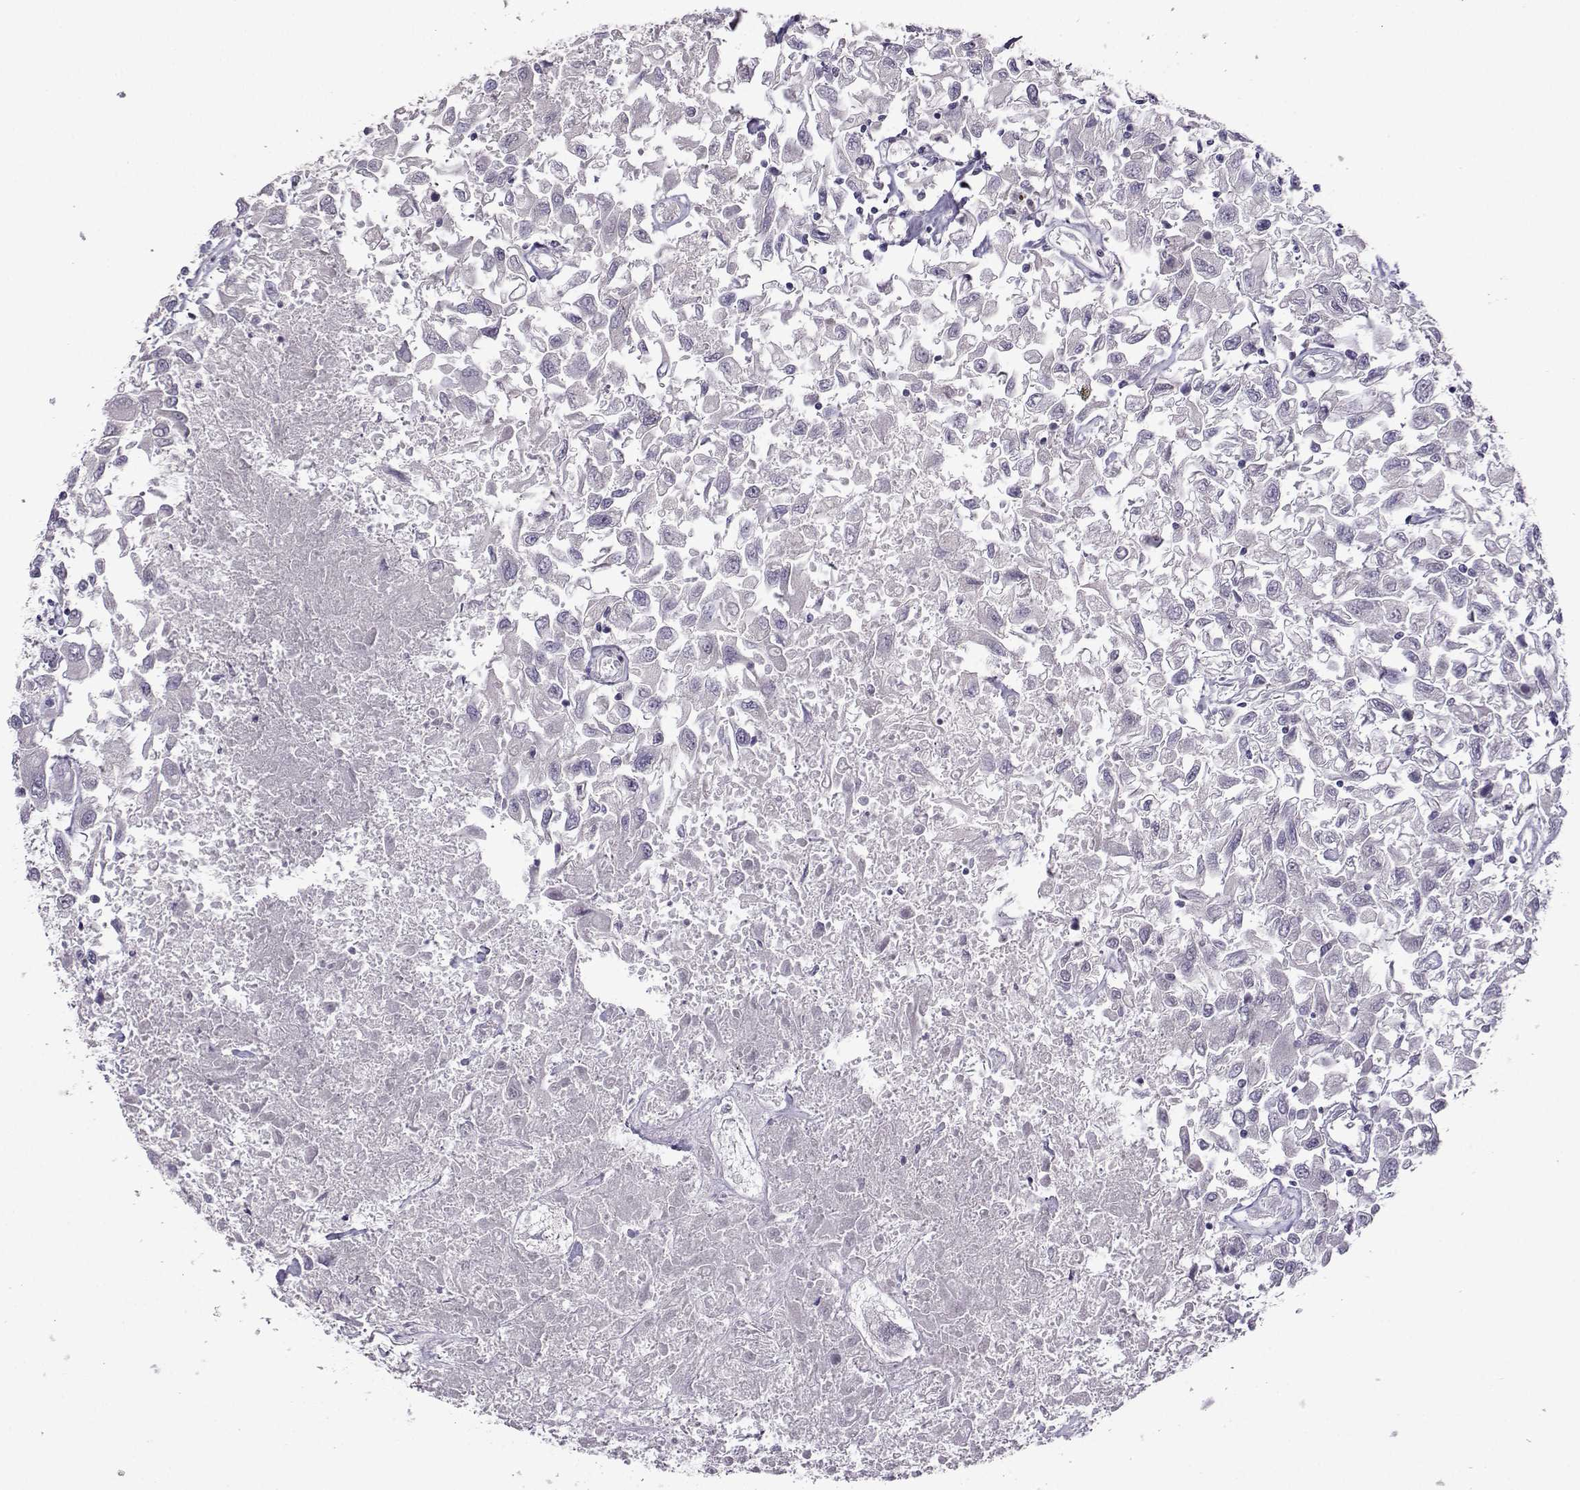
{"staining": {"intensity": "negative", "quantity": "none", "location": "none"}, "tissue": "renal cancer", "cell_type": "Tumor cells", "image_type": "cancer", "snomed": [{"axis": "morphology", "description": "Adenocarcinoma, NOS"}, {"axis": "topography", "description": "Kidney"}], "caption": "Immunohistochemical staining of renal cancer reveals no significant staining in tumor cells.", "gene": "DDX20", "patient": {"sex": "female", "age": 76}}